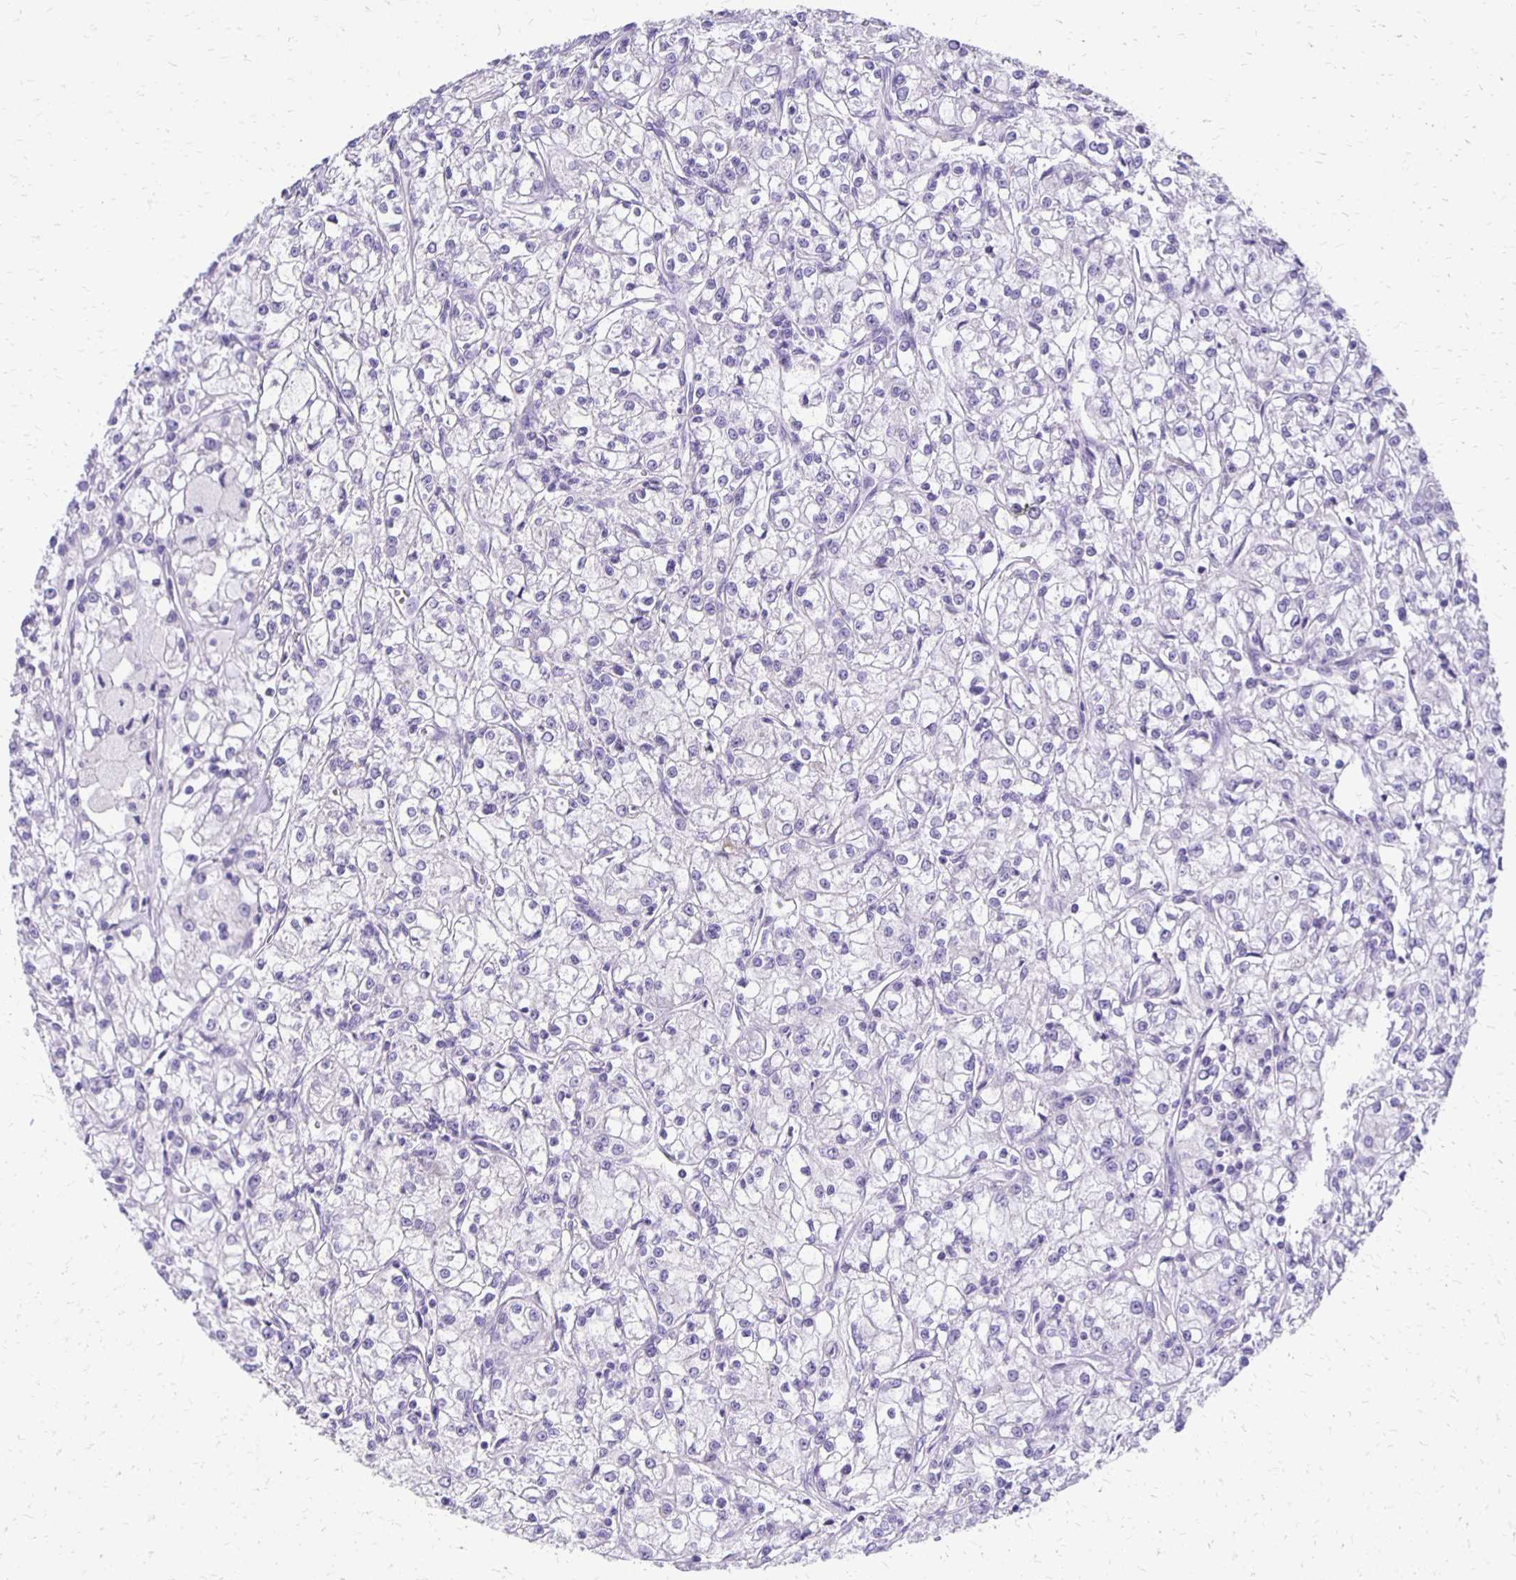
{"staining": {"intensity": "negative", "quantity": "none", "location": "none"}, "tissue": "renal cancer", "cell_type": "Tumor cells", "image_type": "cancer", "snomed": [{"axis": "morphology", "description": "Adenocarcinoma, NOS"}, {"axis": "topography", "description": "Kidney"}], "caption": "IHC photomicrograph of renal adenocarcinoma stained for a protein (brown), which reveals no staining in tumor cells. (DAB immunohistochemistry, high magnification).", "gene": "ANKRD45", "patient": {"sex": "female", "age": 59}}